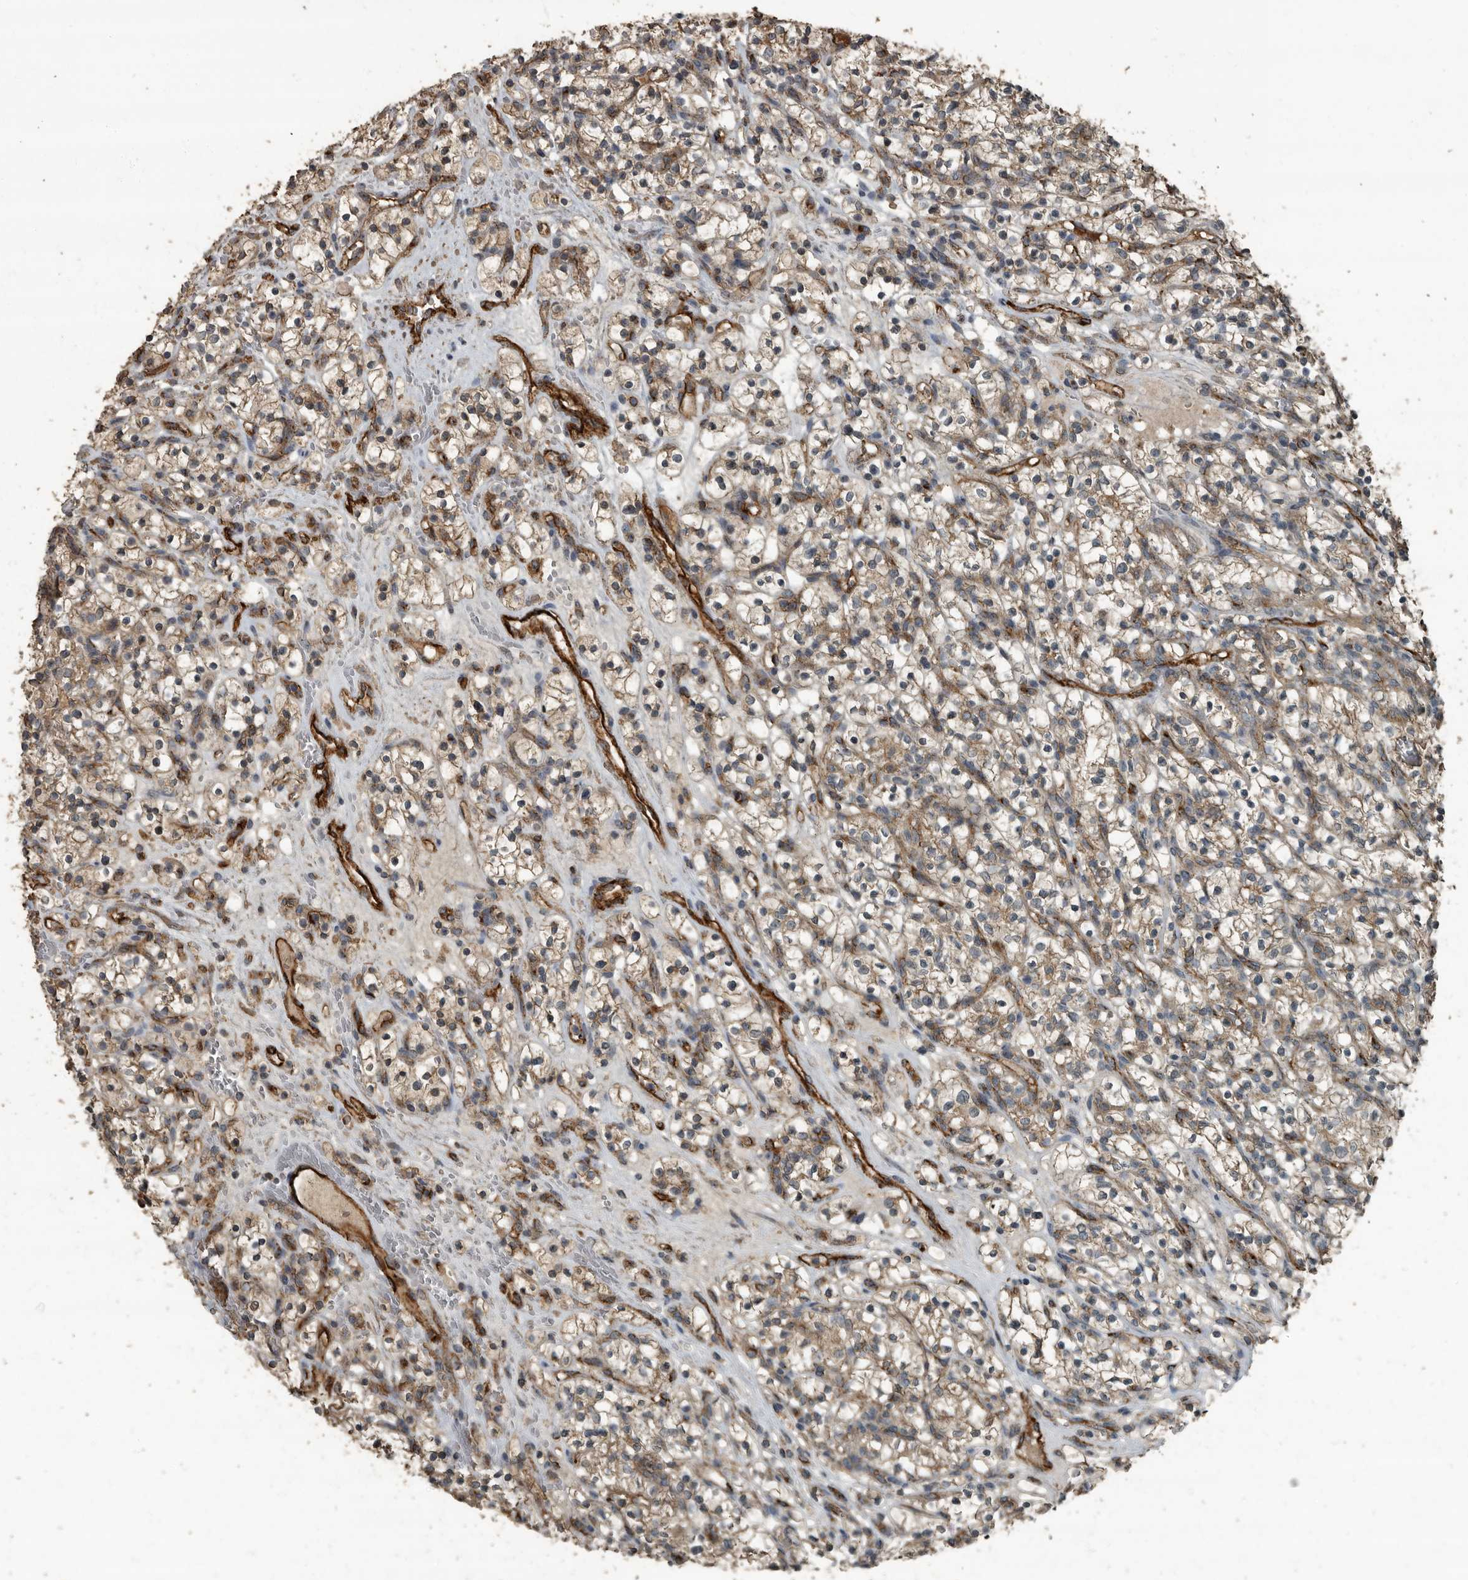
{"staining": {"intensity": "weak", "quantity": "<25%", "location": "cytoplasmic/membranous"}, "tissue": "renal cancer", "cell_type": "Tumor cells", "image_type": "cancer", "snomed": [{"axis": "morphology", "description": "Adenocarcinoma, NOS"}, {"axis": "topography", "description": "Kidney"}], "caption": "Renal adenocarcinoma was stained to show a protein in brown. There is no significant positivity in tumor cells.", "gene": "IL15RA", "patient": {"sex": "female", "age": 57}}